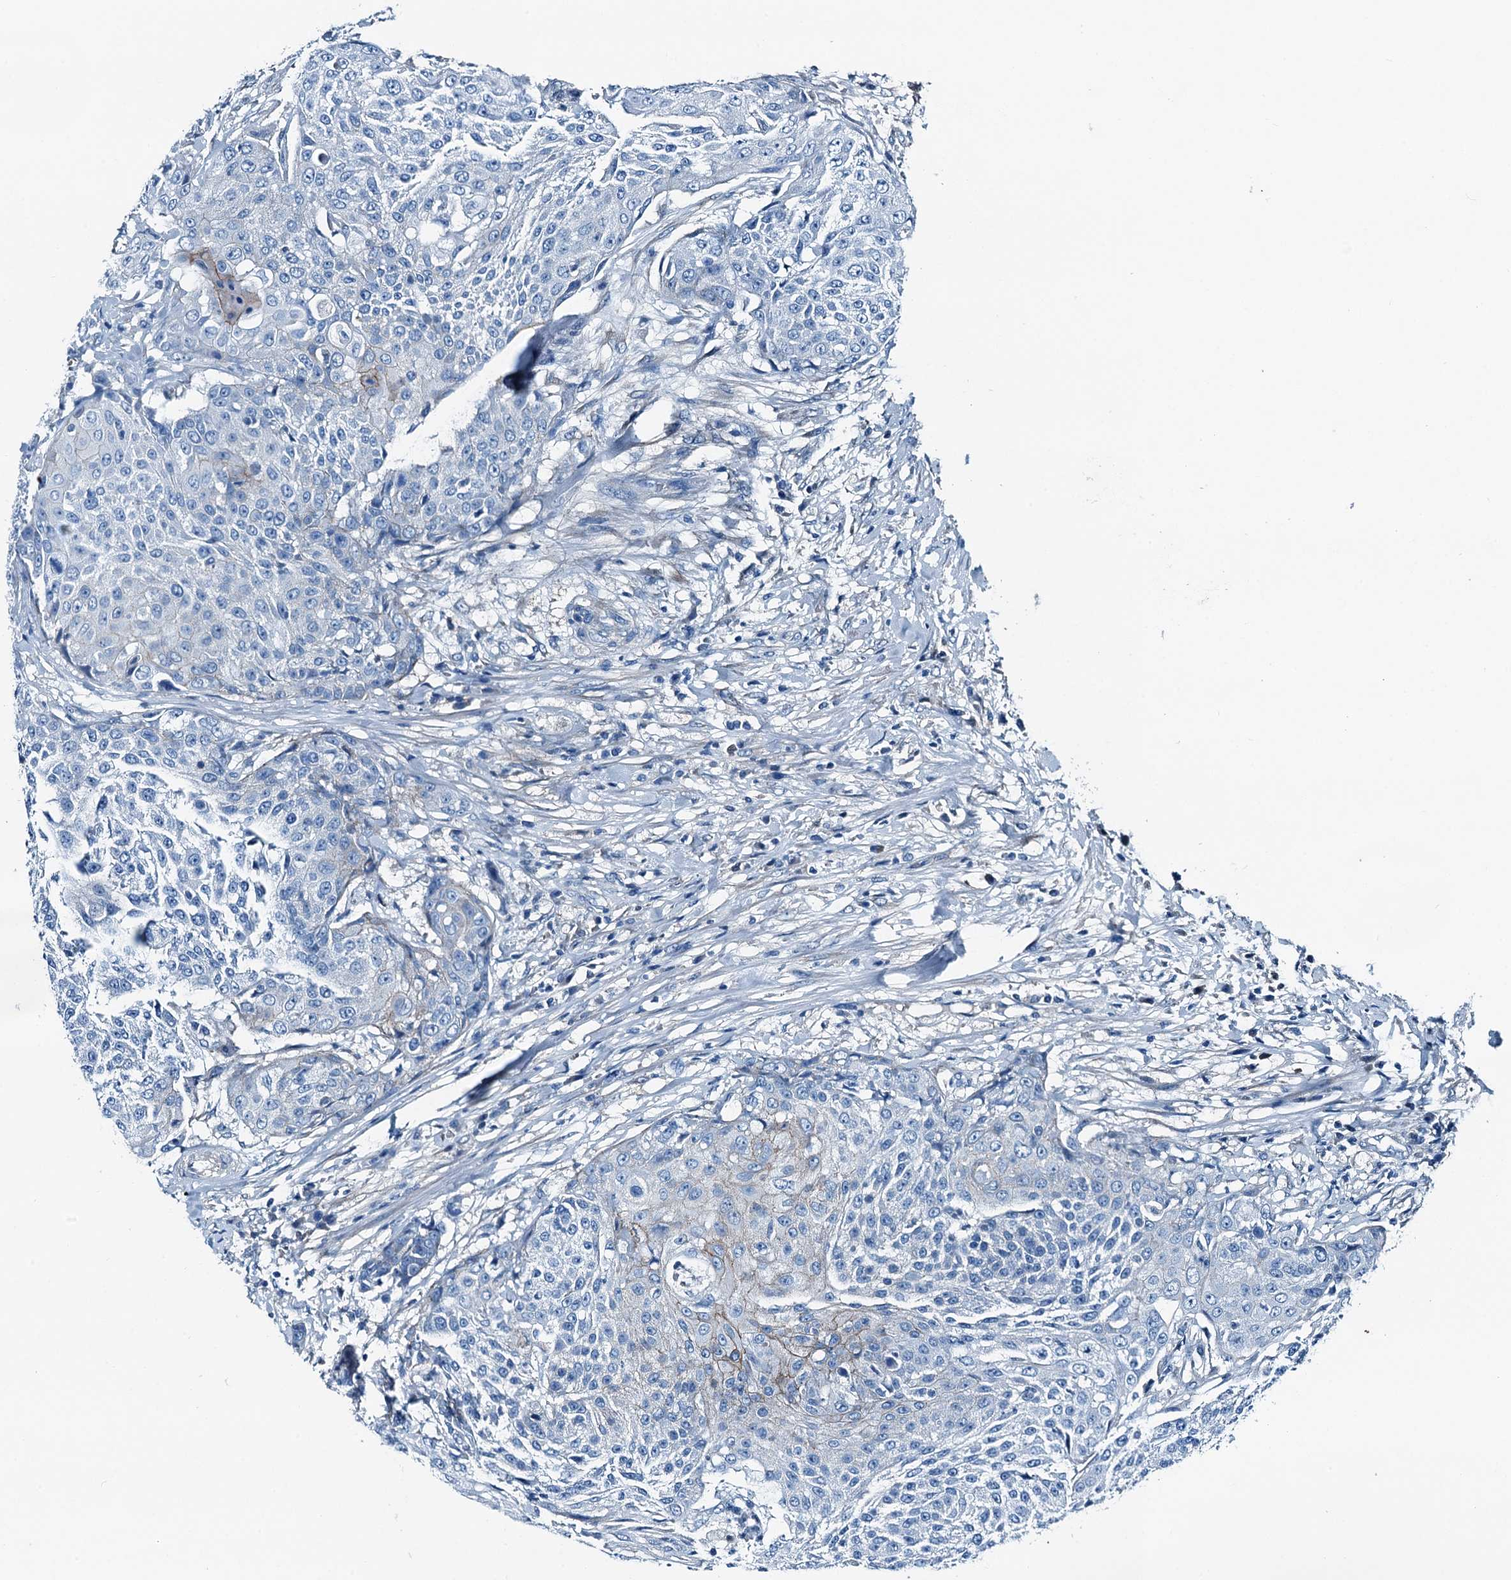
{"staining": {"intensity": "negative", "quantity": "none", "location": "none"}, "tissue": "urothelial cancer", "cell_type": "Tumor cells", "image_type": "cancer", "snomed": [{"axis": "morphology", "description": "Urothelial carcinoma, High grade"}, {"axis": "topography", "description": "Urinary bladder"}], "caption": "High-grade urothelial carcinoma stained for a protein using immunohistochemistry (IHC) reveals no staining tumor cells.", "gene": "RAB3IL1", "patient": {"sex": "female", "age": 63}}